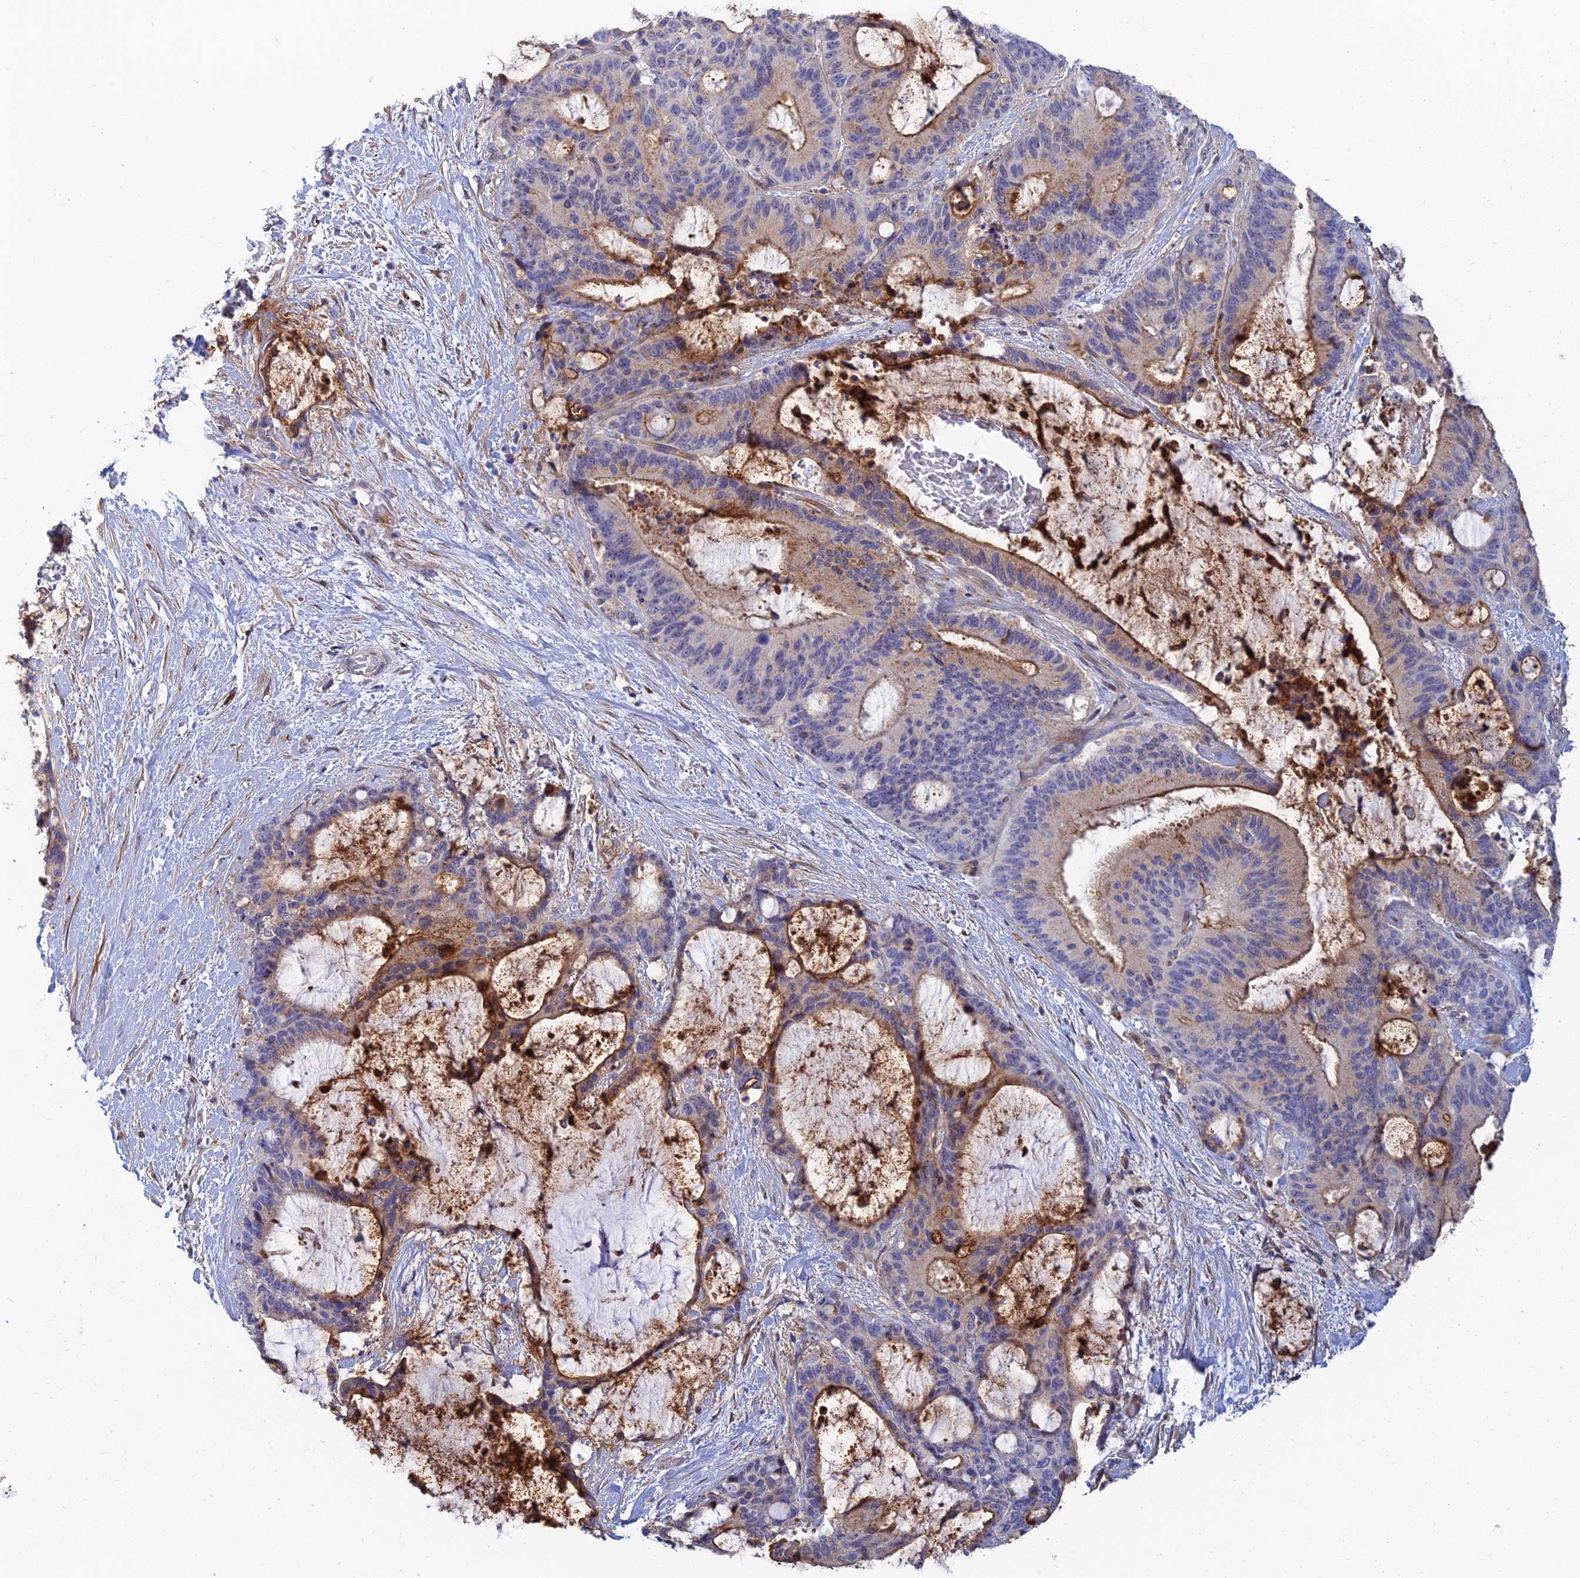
{"staining": {"intensity": "moderate", "quantity": "<25%", "location": "cytoplasmic/membranous"}, "tissue": "liver cancer", "cell_type": "Tumor cells", "image_type": "cancer", "snomed": [{"axis": "morphology", "description": "Normal tissue, NOS"}, {"axis": "morphology", "description": "Cholangiocarcinoma"}, {"axis": "topography", "description": "Liver"}, {"axis": "topography", "description": "Peripheral nerve tissue"}], "caption": "Liver cancer stained for a protein (brown) demonstrates moderate cytoplasmic/membranous positive staining in about <25% of tumor cells.", "gene": "TRIM43B", "patient": {"sex": "female", "age": 73}}